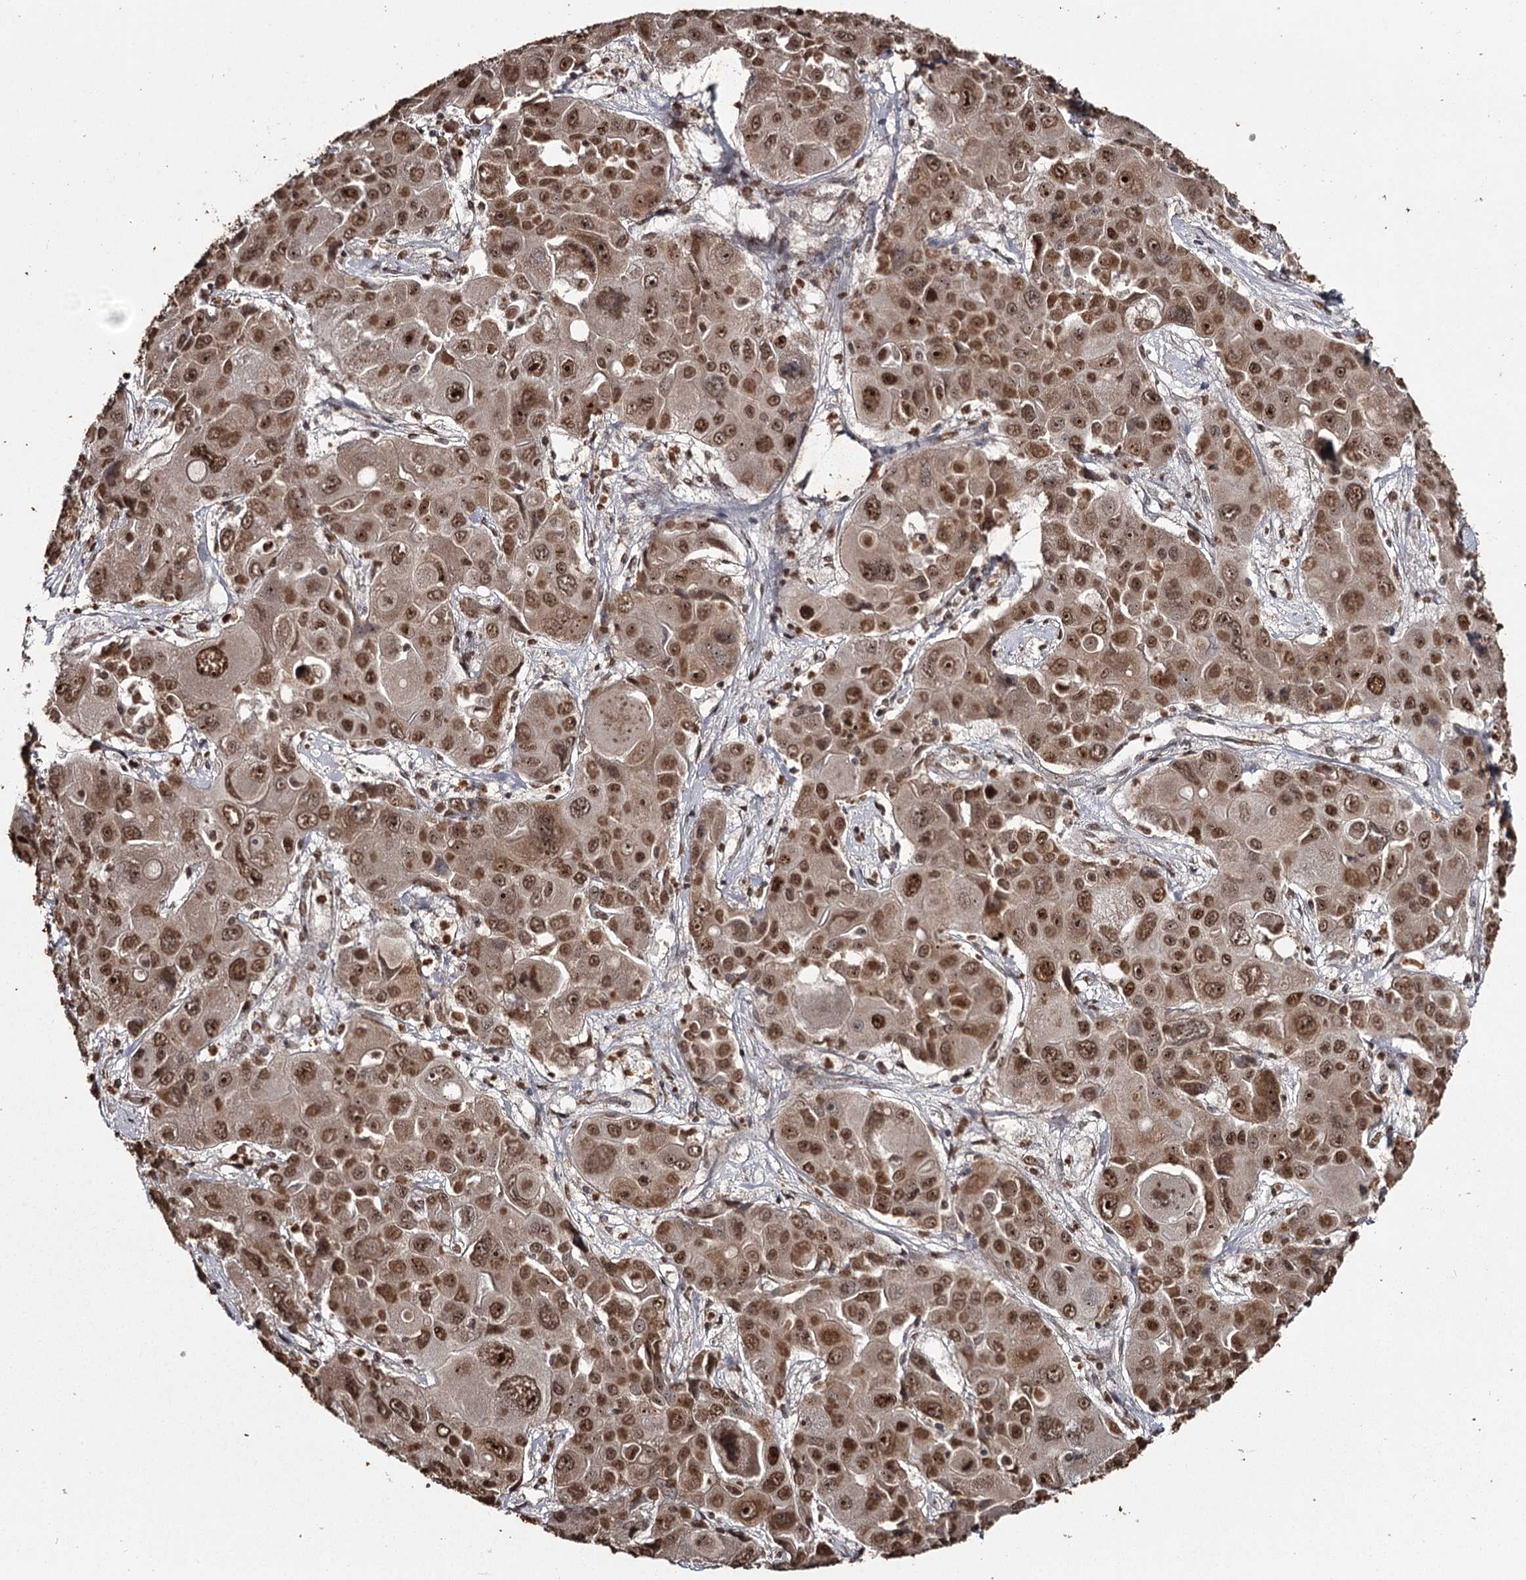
{"staining": {"intensity": "strong", "quantity": ">75%", "location": "nuclear"}, "tissue": "liver cancer", "cell_type": "Tumor cells", "image_type": "cancer", "snomed": [{"axis": "morphology", "description": "Cholangiocarcinoma"}, {"axis": "topography", "description": "Liver"}], "caption": "Liver cholangiocarcinoma tissue displays strong nuclear expression in approximately >75% of tumor cells", "gene": "THYN1", "patient": {"sex": "male", "age": 67}}